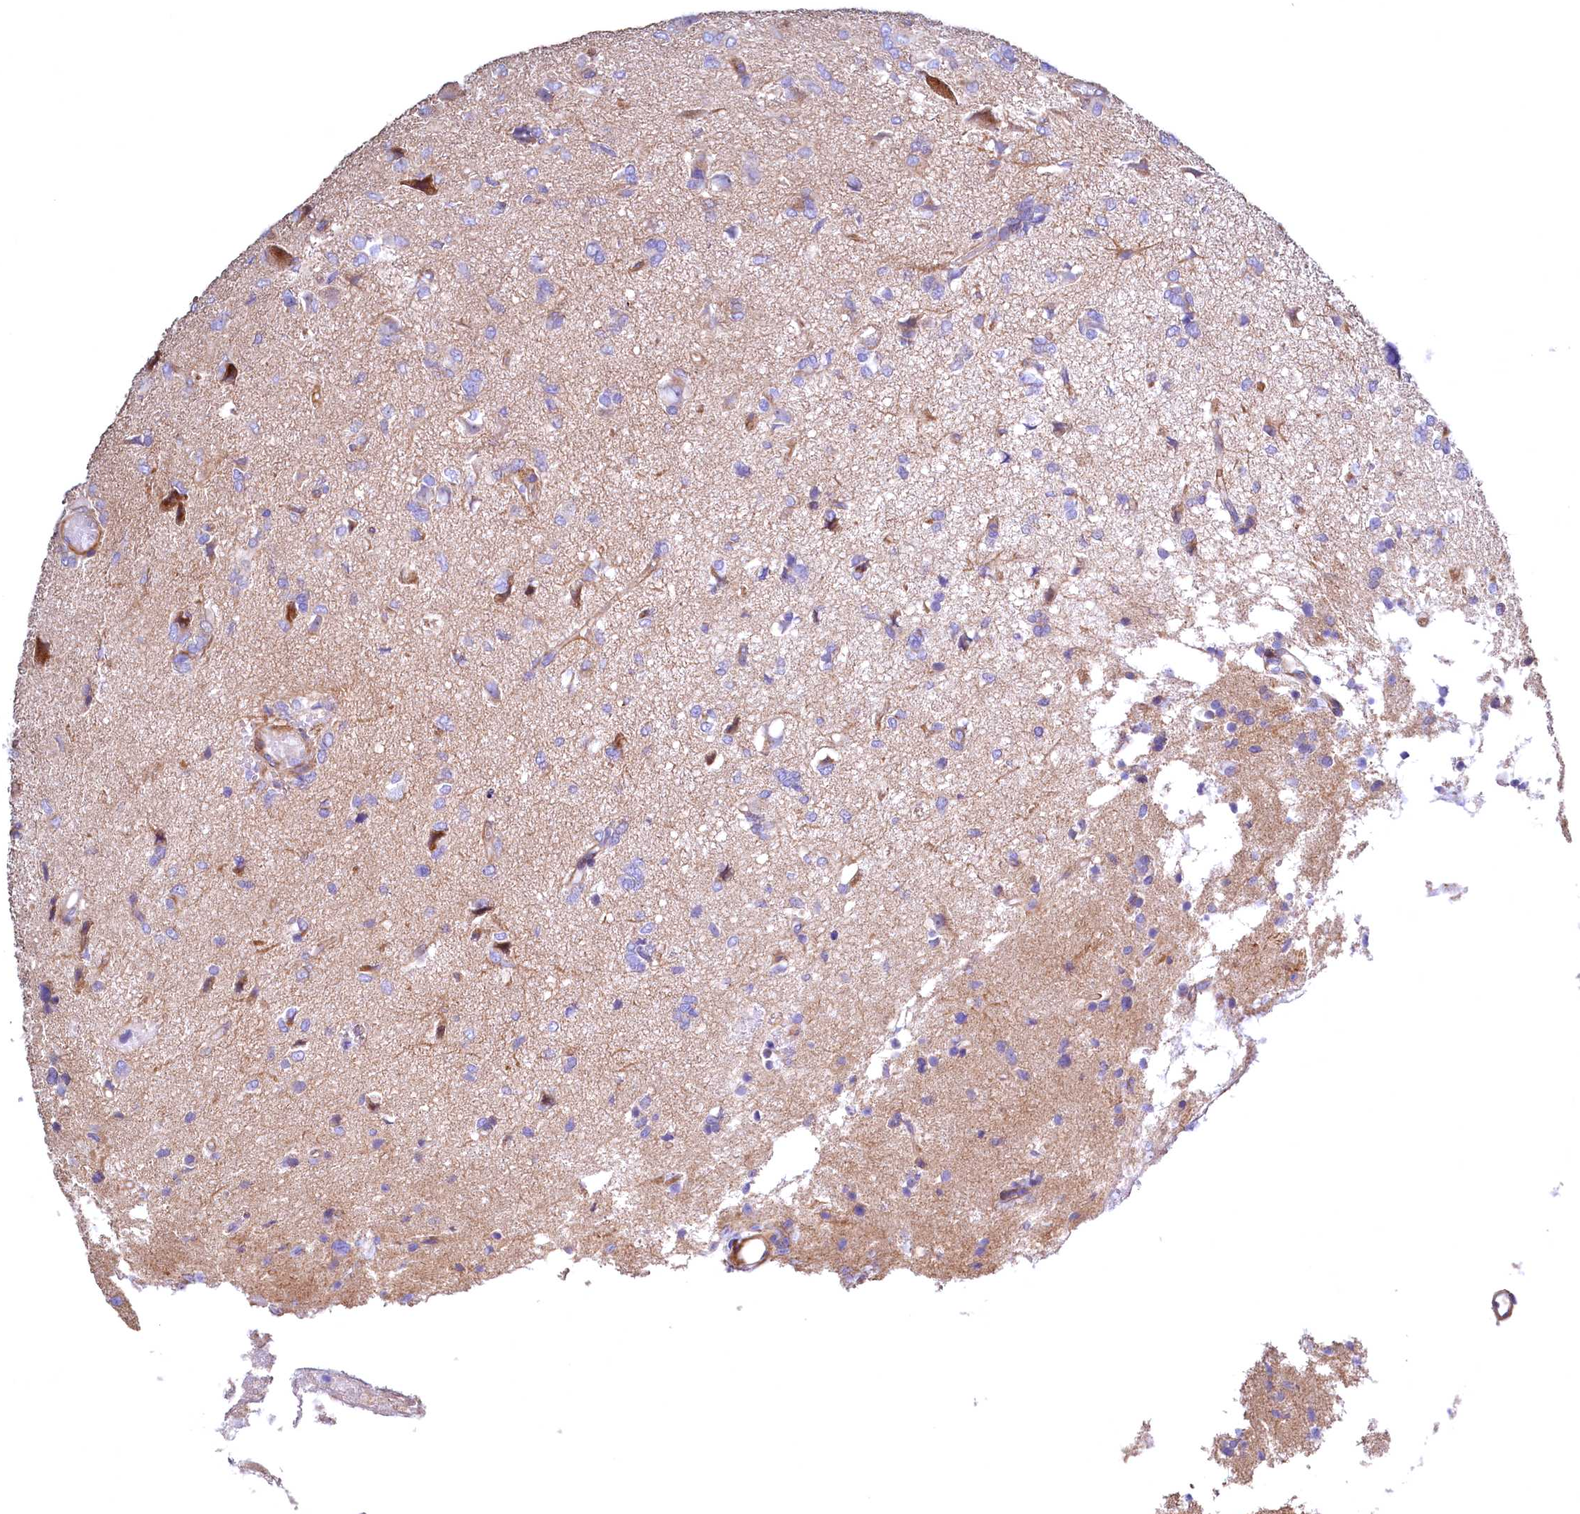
{"staining": {"intensity": "negative", "quantity": "none", "location": "none"}, "tissue": "glioma", "cell_type": "Tumor cells", "image_type": "cancer", "snomed": [{"axis": "morphology", "description": "Glioma, malignant, High grade"}, {"axis": "topography", "description": "Brain"}], "caption": "High magnification brightfield microscopy of glioma stained with DAB (3,3'-diaminobenzidine) (brown) and counterstained with hematoxylin (blue): tumor cells show no significant staining. (Immunohistochemistry (ihc), brightfield microscopy, high magnification).", "gene": "WNT8A", "patient": {"sex": "female", "age": 59}}